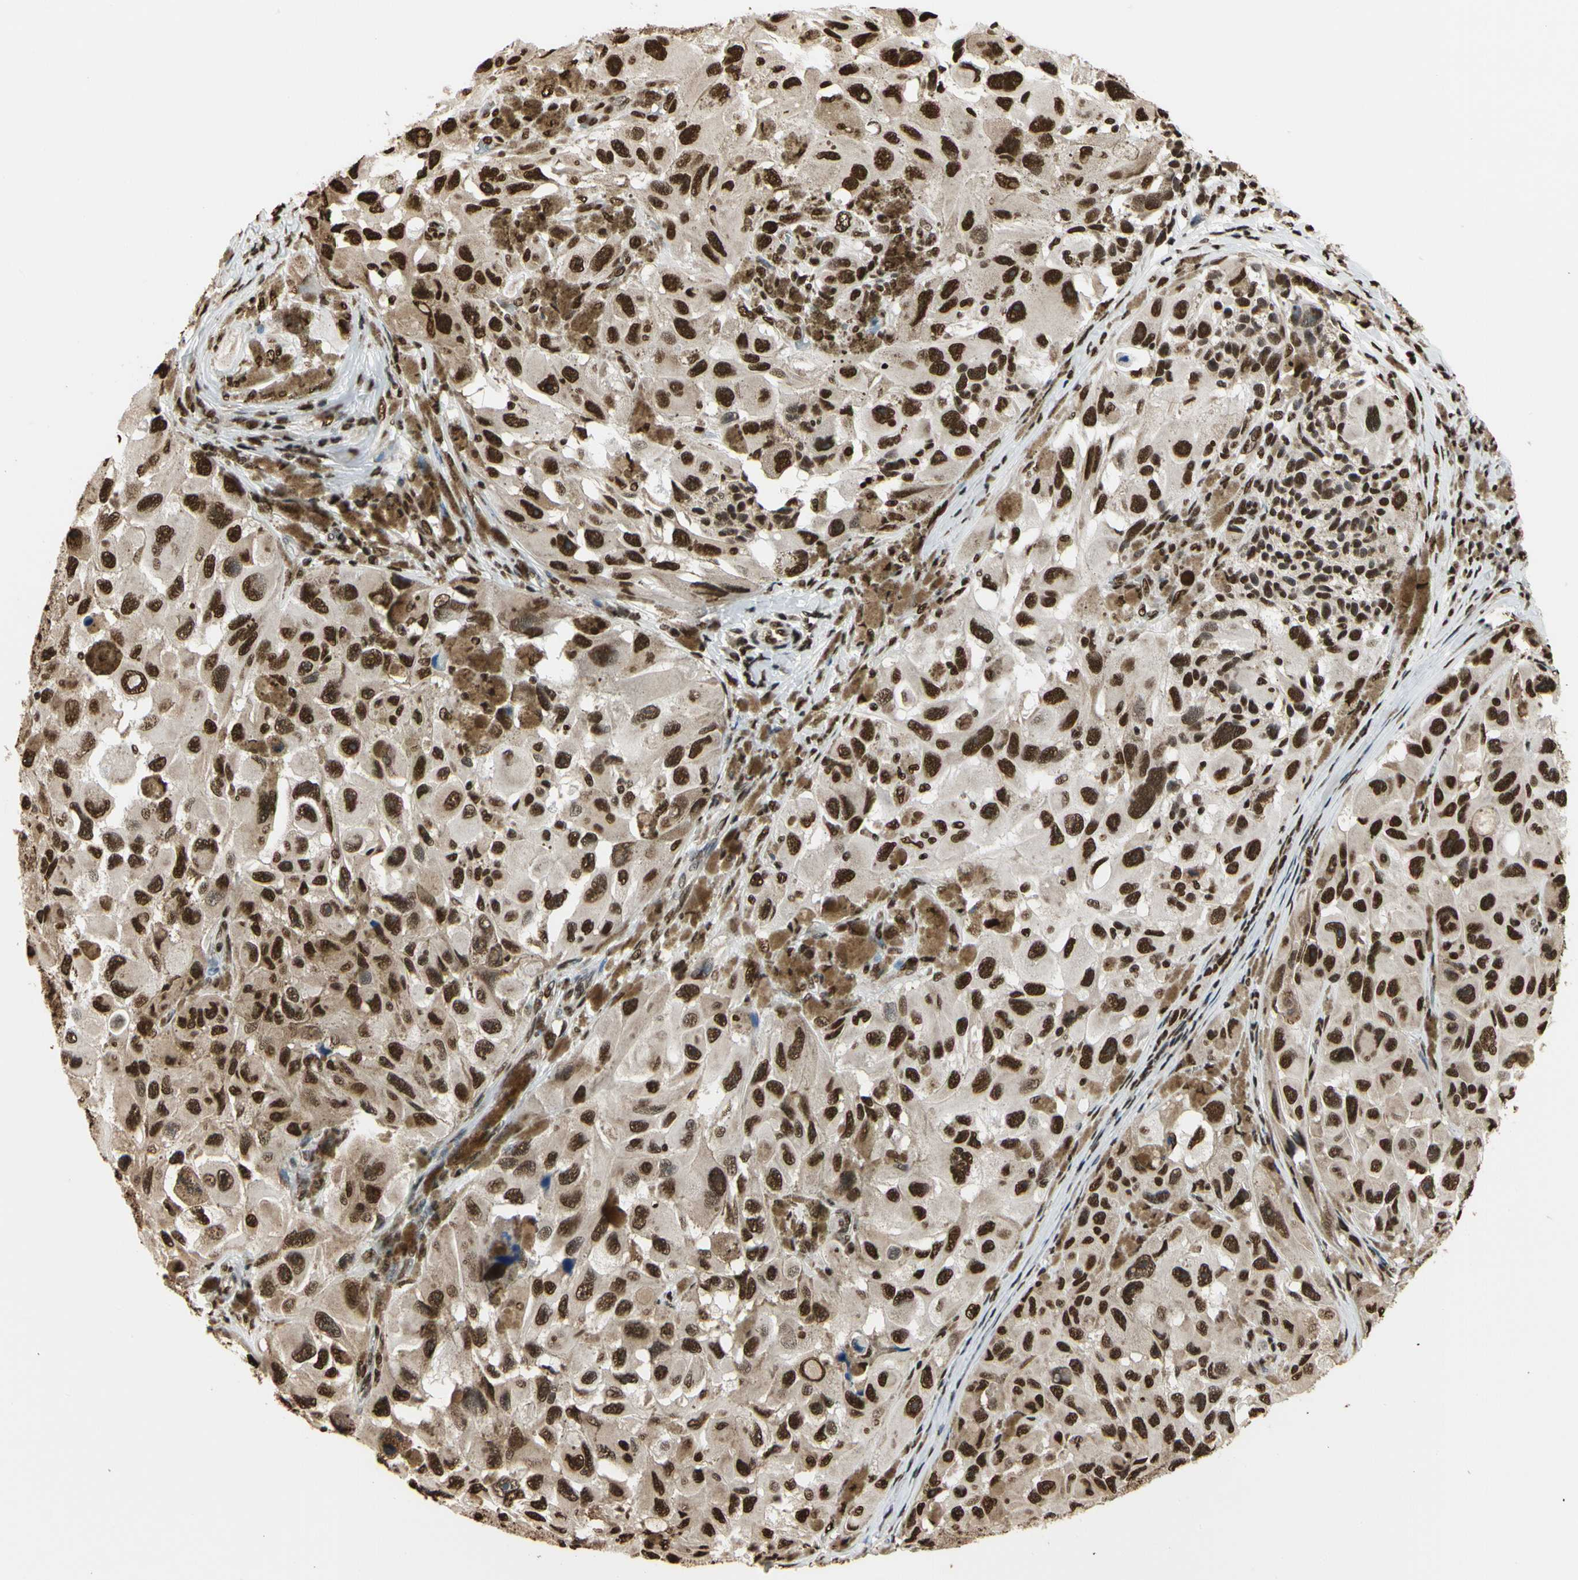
{"staining": {"intensity": "strong", "quantity": ">75%", "location": "nuclear"}, "tissue": "melanoma", "cell_type": "Tumor cells", "image_type": "cancer", "snomed": [{"axis": "morphology", "description": "Malignant melanoma, NOS"}, {"axis": "topography", "description": "Skin"}], "caption": "Immunohistochemical staining of human malignant melanoma exhibits strong nuclear protein positivity in about >75% of tumor cells. (DAB IHC with brightfield microscopy, high magnification).", "gene": "HNRNPK", "patient": {"sex": "female", "age": 73}}